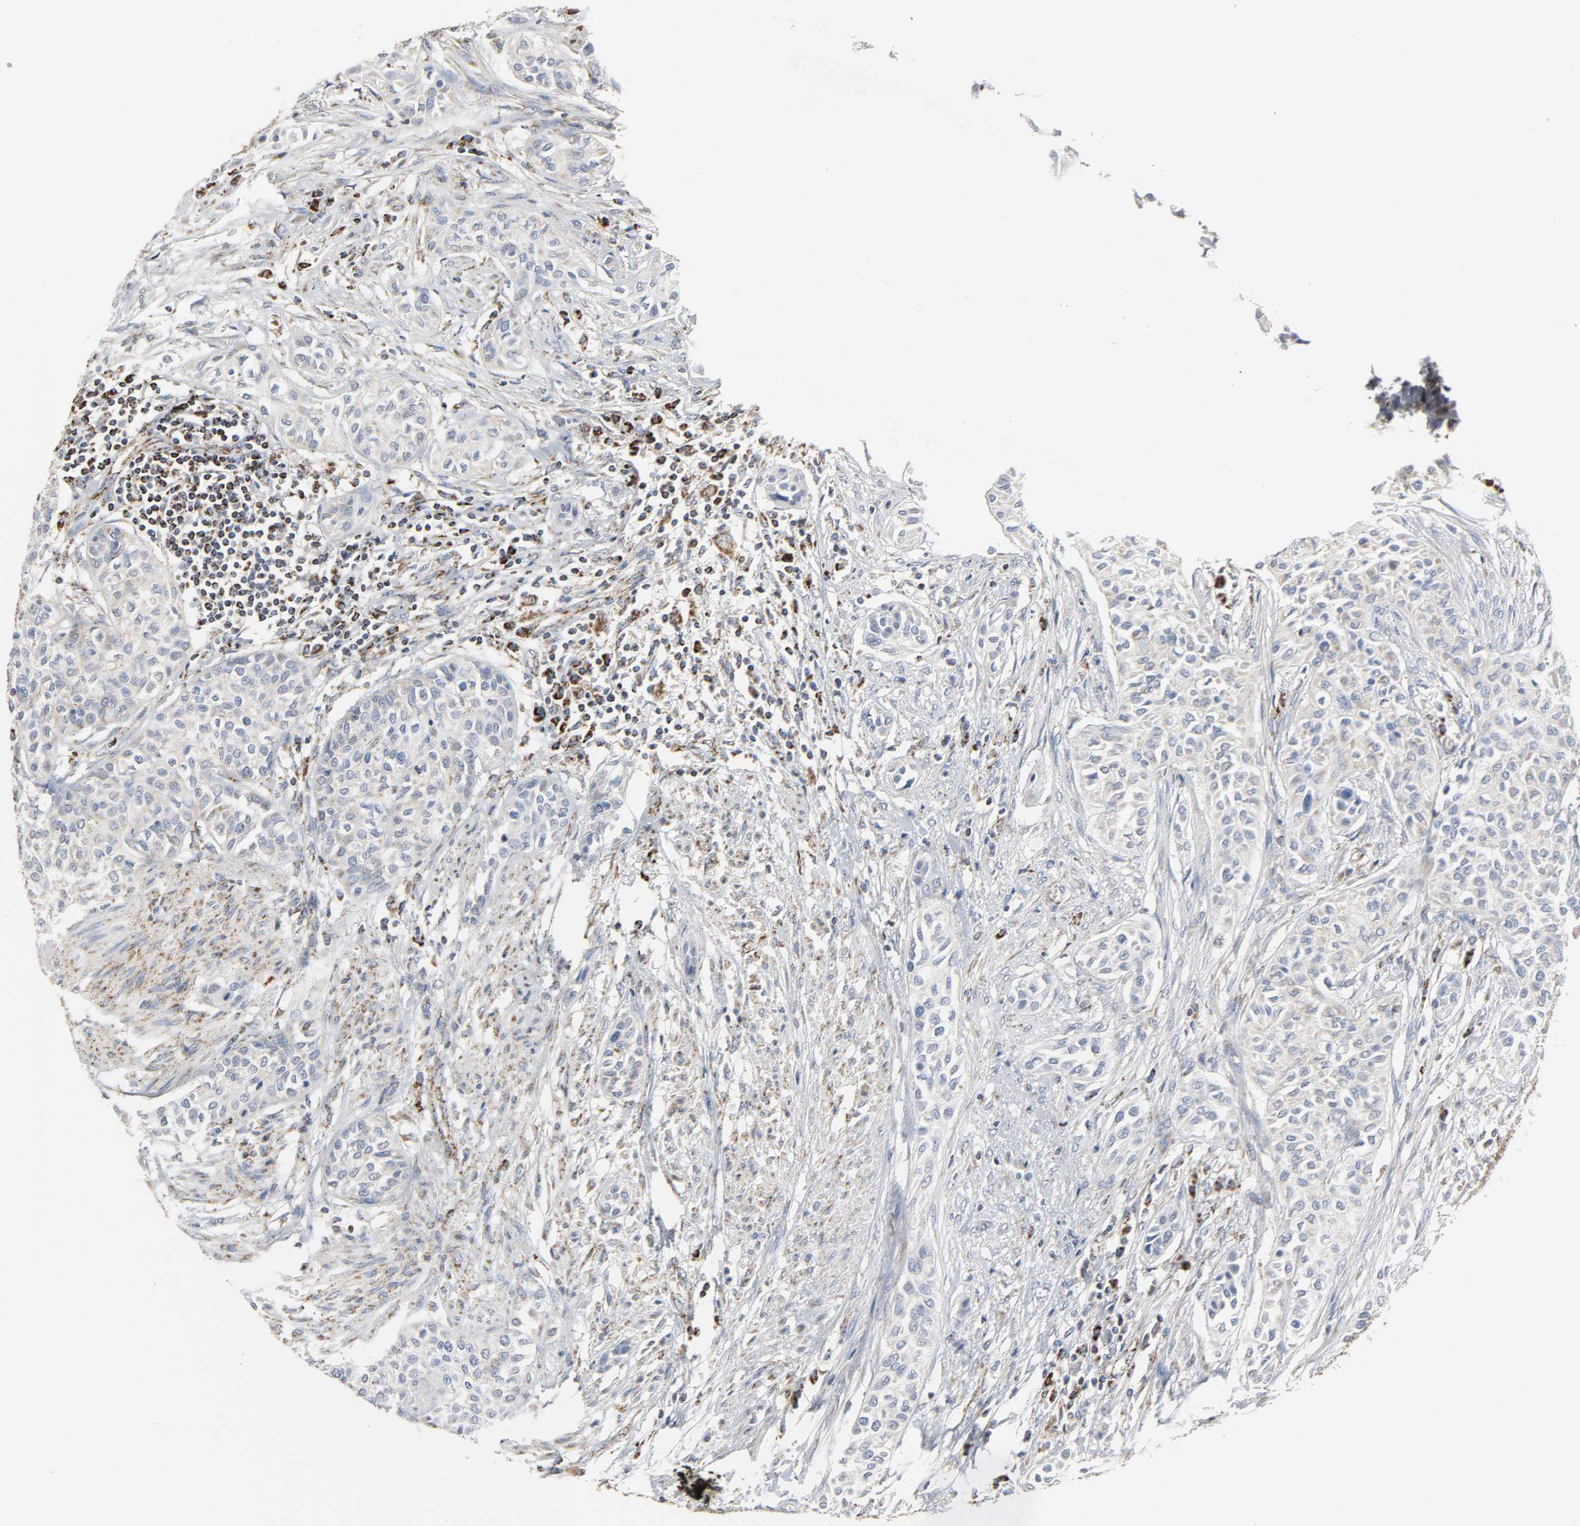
{"staining": {"intensity": "weak", "quantity": "<25%", "location": "cytoplasmic/membranous"}, "tissue": "urothelial cancer", "cell_type": "Tumor cells", "image_type": "cancer", "snomed": [{"axis": "morphology", "description": "Urothelial carcinoma, High grade"}, {"axis": "topography", "description": "Urinary bladder"}], "caption": "Histopathology image shows no protein expression in tumor cells of high-grade urothelial carcinoma tissue. Brightfield microscopy of immunohistochemistry (IHC) stained with DAB (3,3'-diaminobenzidine) (brown) and hematoxylin (blue), captured at high magnification.", "gene": "ACAT1", "patient": {"sex": "male", "age": 74}}